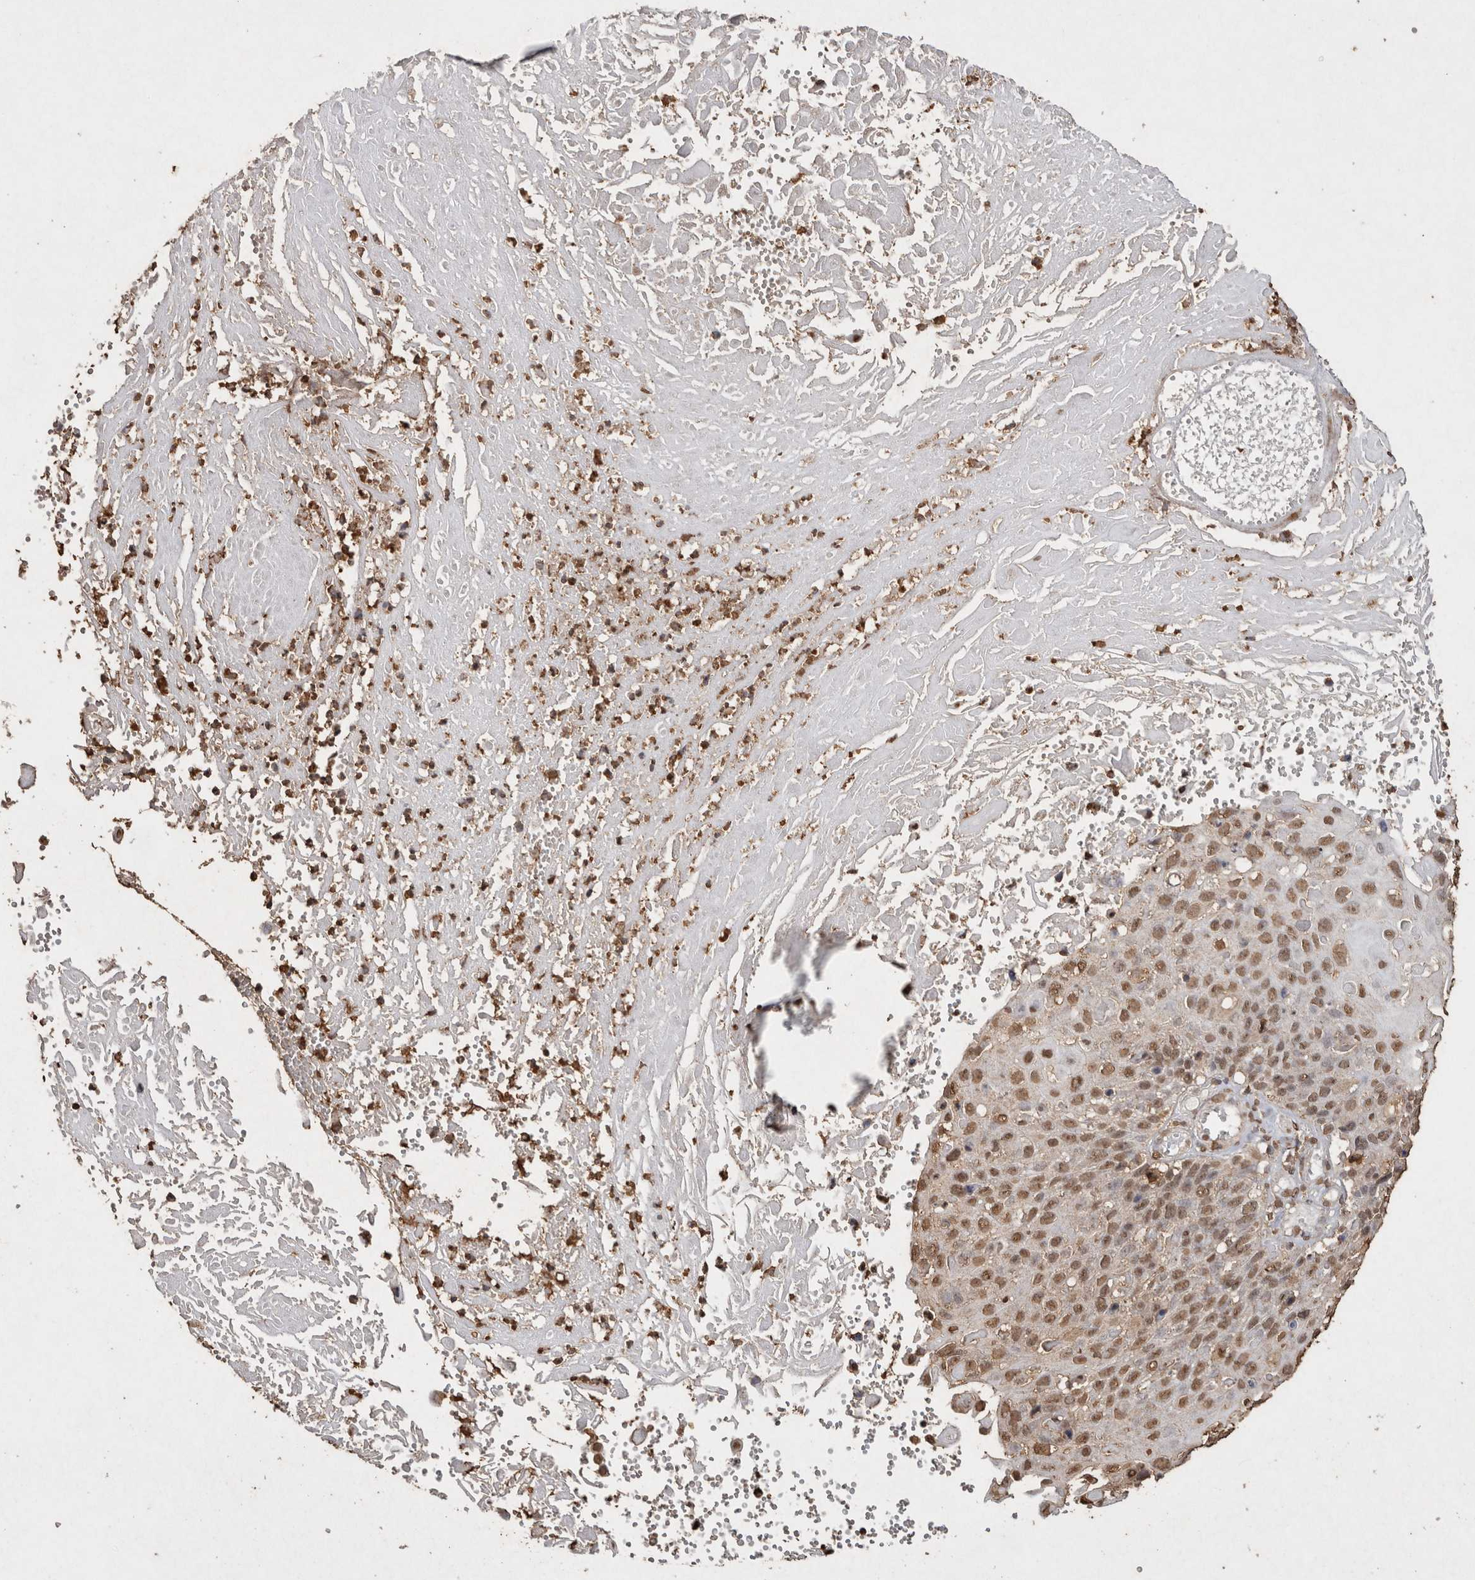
{"staining": {"intensity": "moderate", "quantity": ">75%", "location": "nuclear"}, "tissue": "cervical cancer", "cell_type": "Tumor cells", "image_type": "cancer", "snomed": [{"axis": "morphology", "description": "Squamous cell carcinoma, NOS"}, {"axis": "topography", "description": "Cervix"}], "caption": "Brown immunohistochemical staining in human cervical cancer demonstrates moderate nuclear positivity in approximately >75% of tumor cells.", "gene": "FSTL3", "patient": {"sex": "female", "age": 74}}